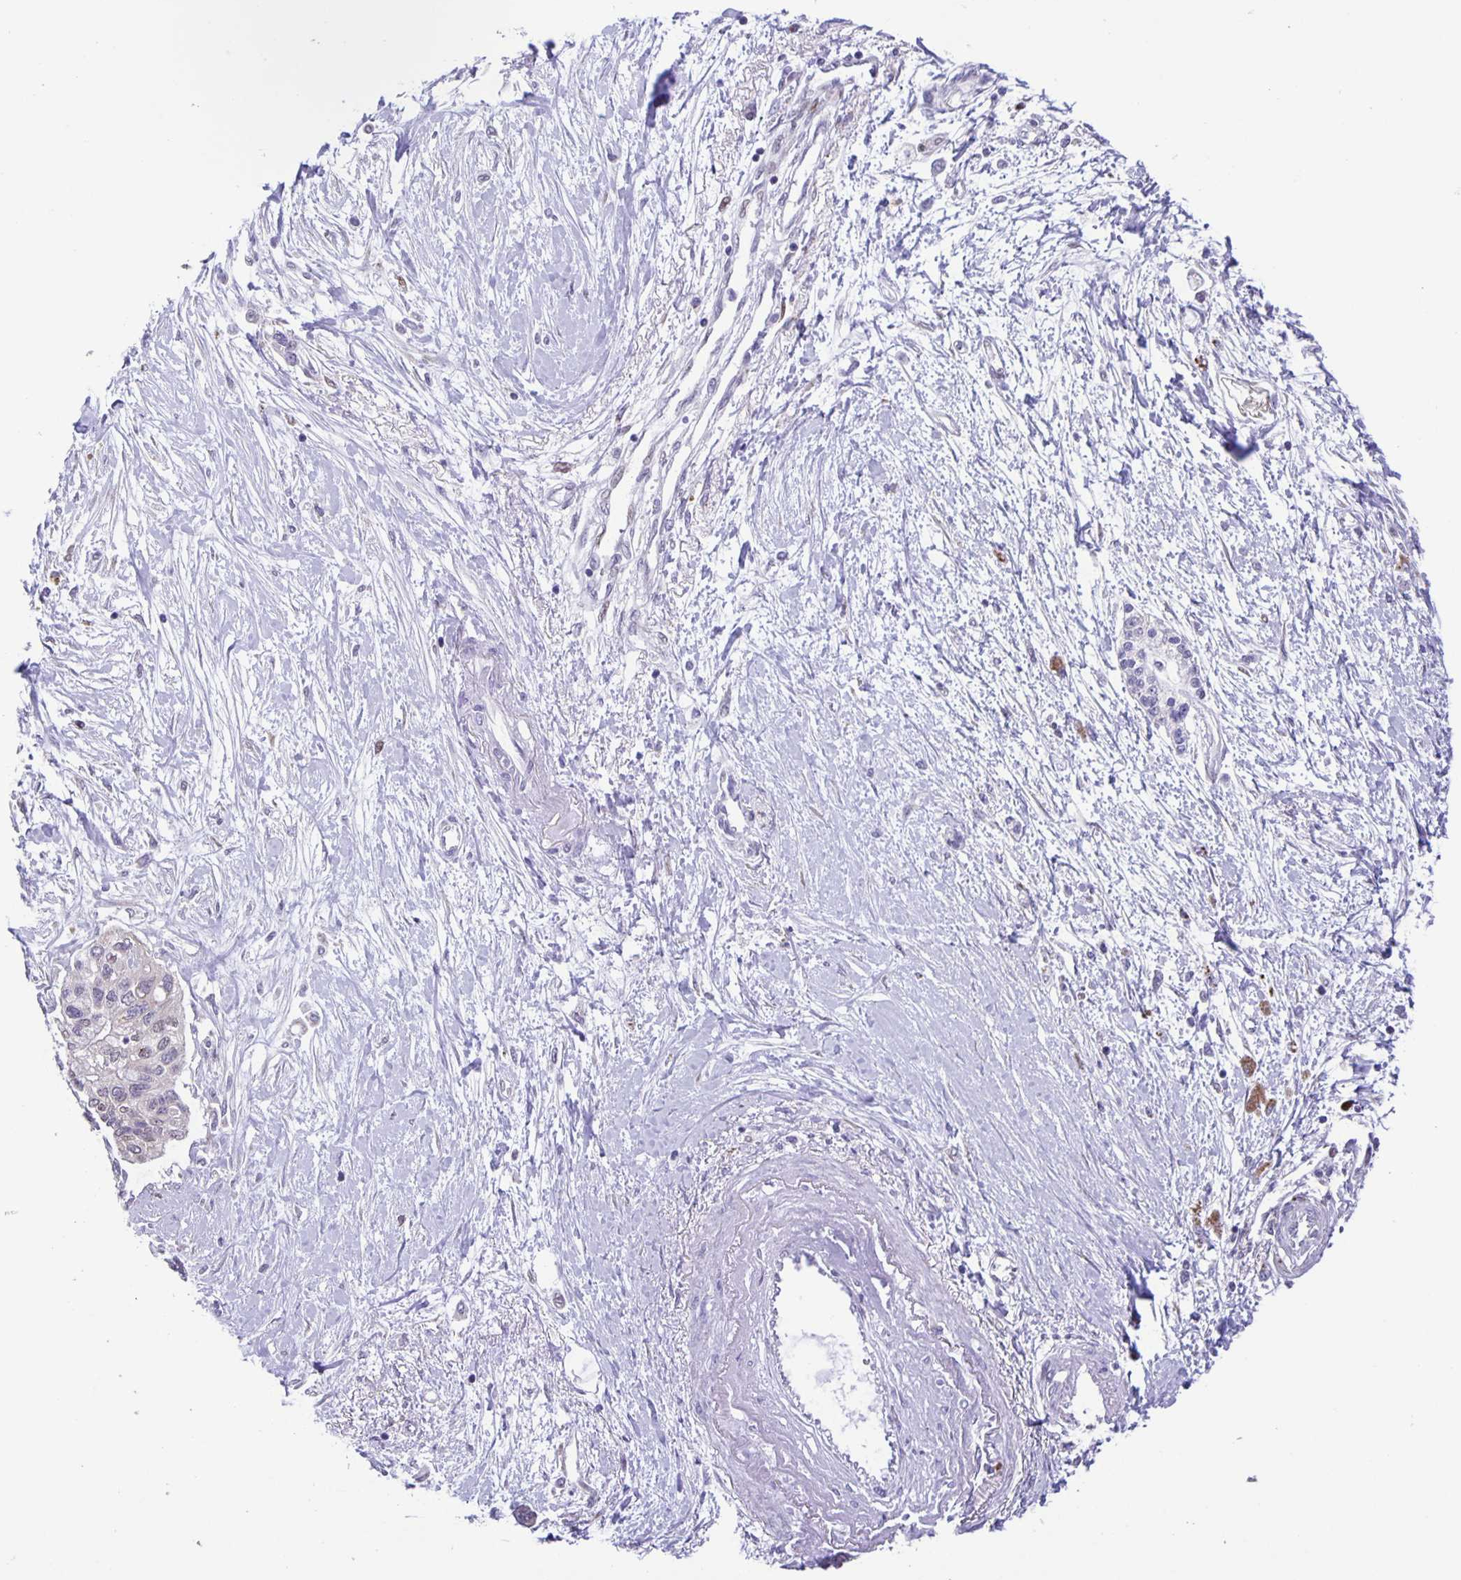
{"staining": {"intensity": "moderate", "quantity": "25%-75%", "location": "nuclear"}, "tissue": "pancreatic cancer", "cell_type": "Tumor cells", "image_type": "cancer", "snomed": [{"axis": "morphology", "description": "Adenocarcinoma, NOS"}, {"axis": "topography", "description": "Pancreas"}], "caption": "Protein analysis of adenocarcinoma (pancreatic) tissue exhibits moderate nuclear positivity in approximately 25%-75% of tumor cells.", "gene": "MAPK12", "patient": {"sex": "female", "age": 77}}